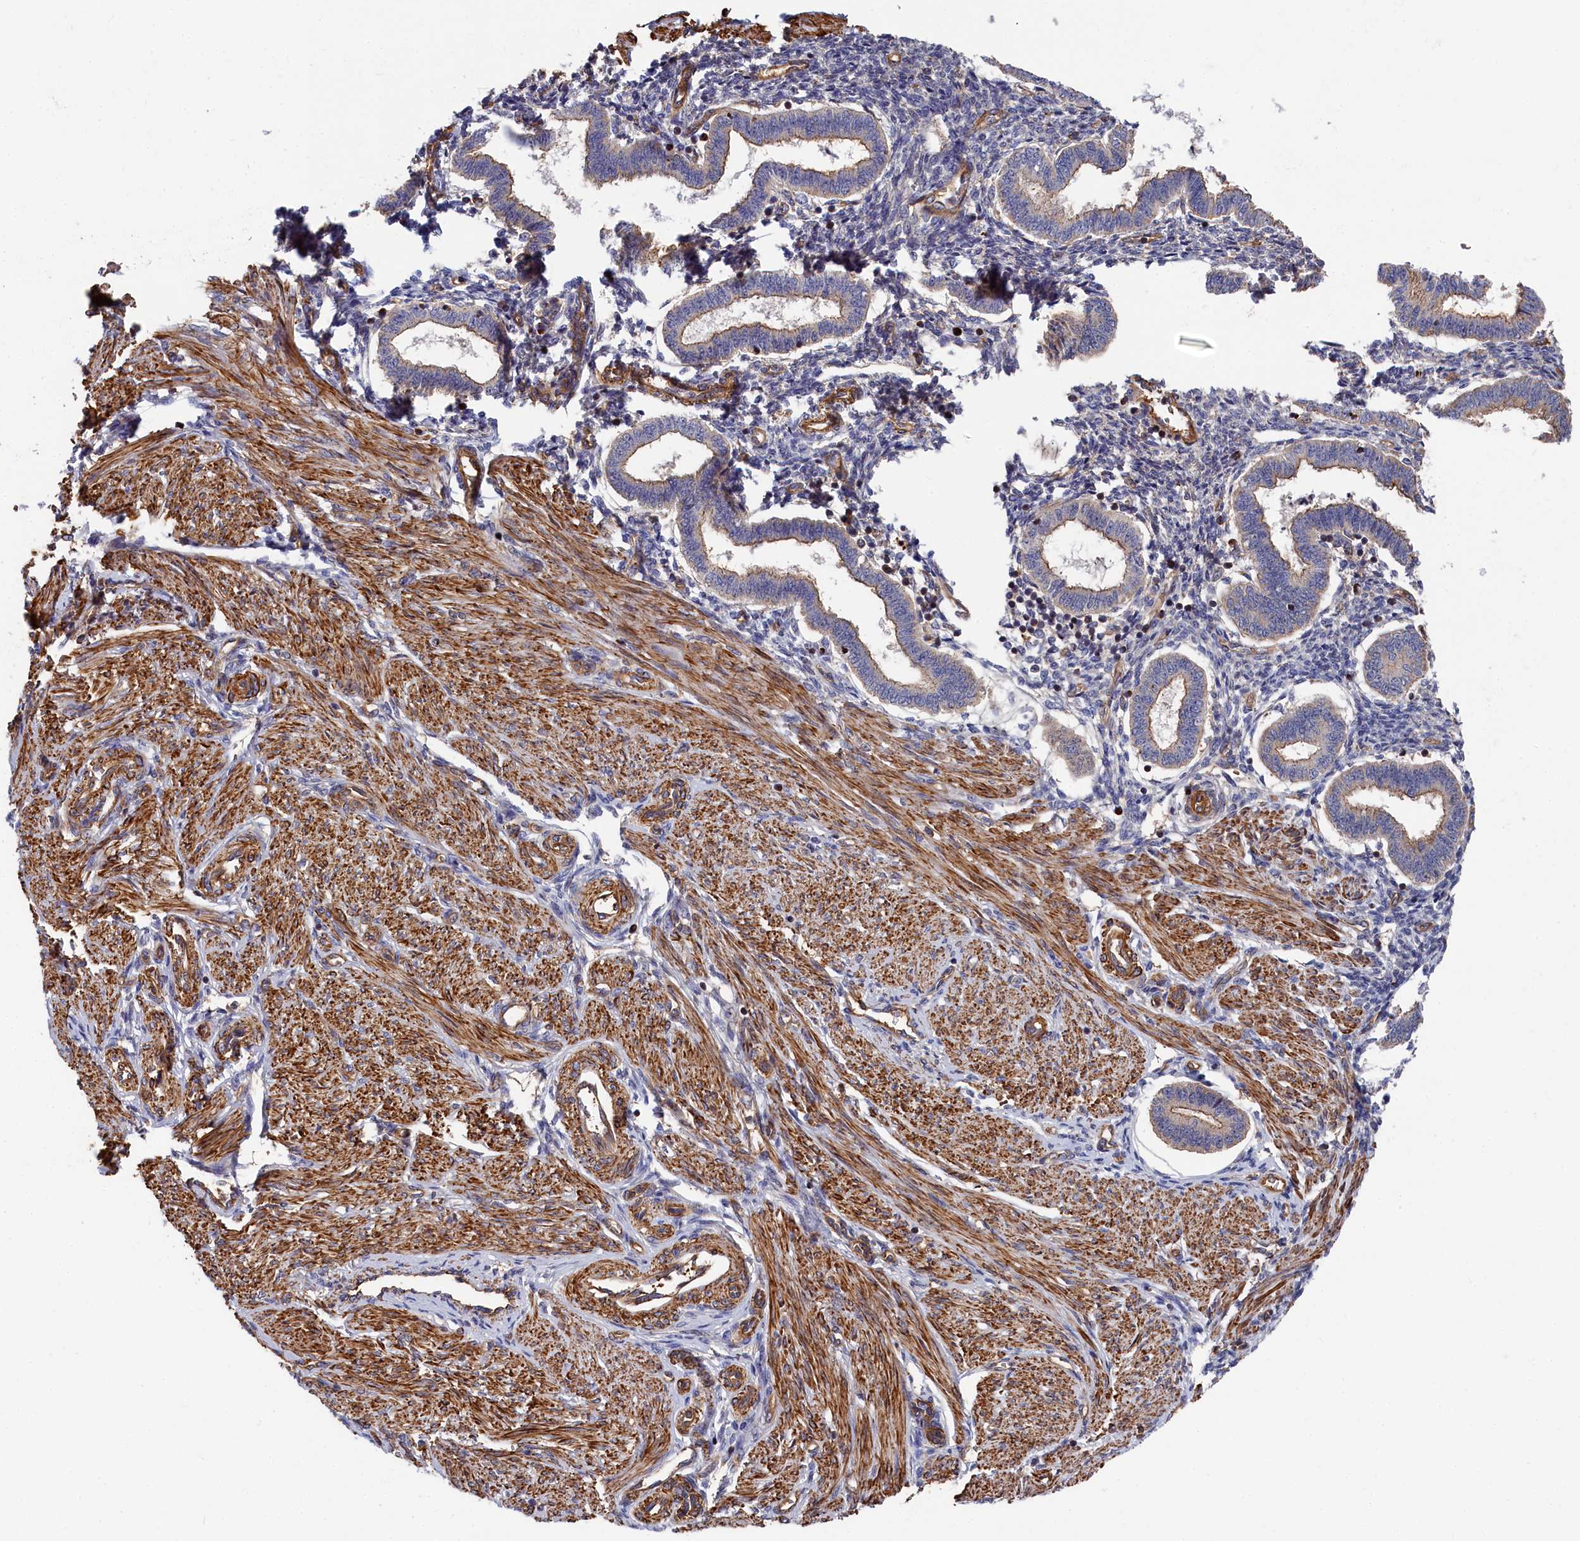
{"staining": {"intensity": "moderate", "quantity": "25%-75%", "location": "cytoplasmic/membranous"}, "tissue": "endometrium", "cell_type": "Cells in endometrial stroma", "image_type": "normal", "snomed": [{"axis": "morphology", "description": "Normal tissue, NOS"}, {"axis": "topography", "description": "Endometrium"}], "caption": "An IHC photomicrograph of benign tissue is shown. Protein staining in brown labels moderate cytoplasmic/membranous positivity in endometrium within cells in endometrial stroma.", "gene": "LDHD", "patient": {"sex": "female", "age": 24}}